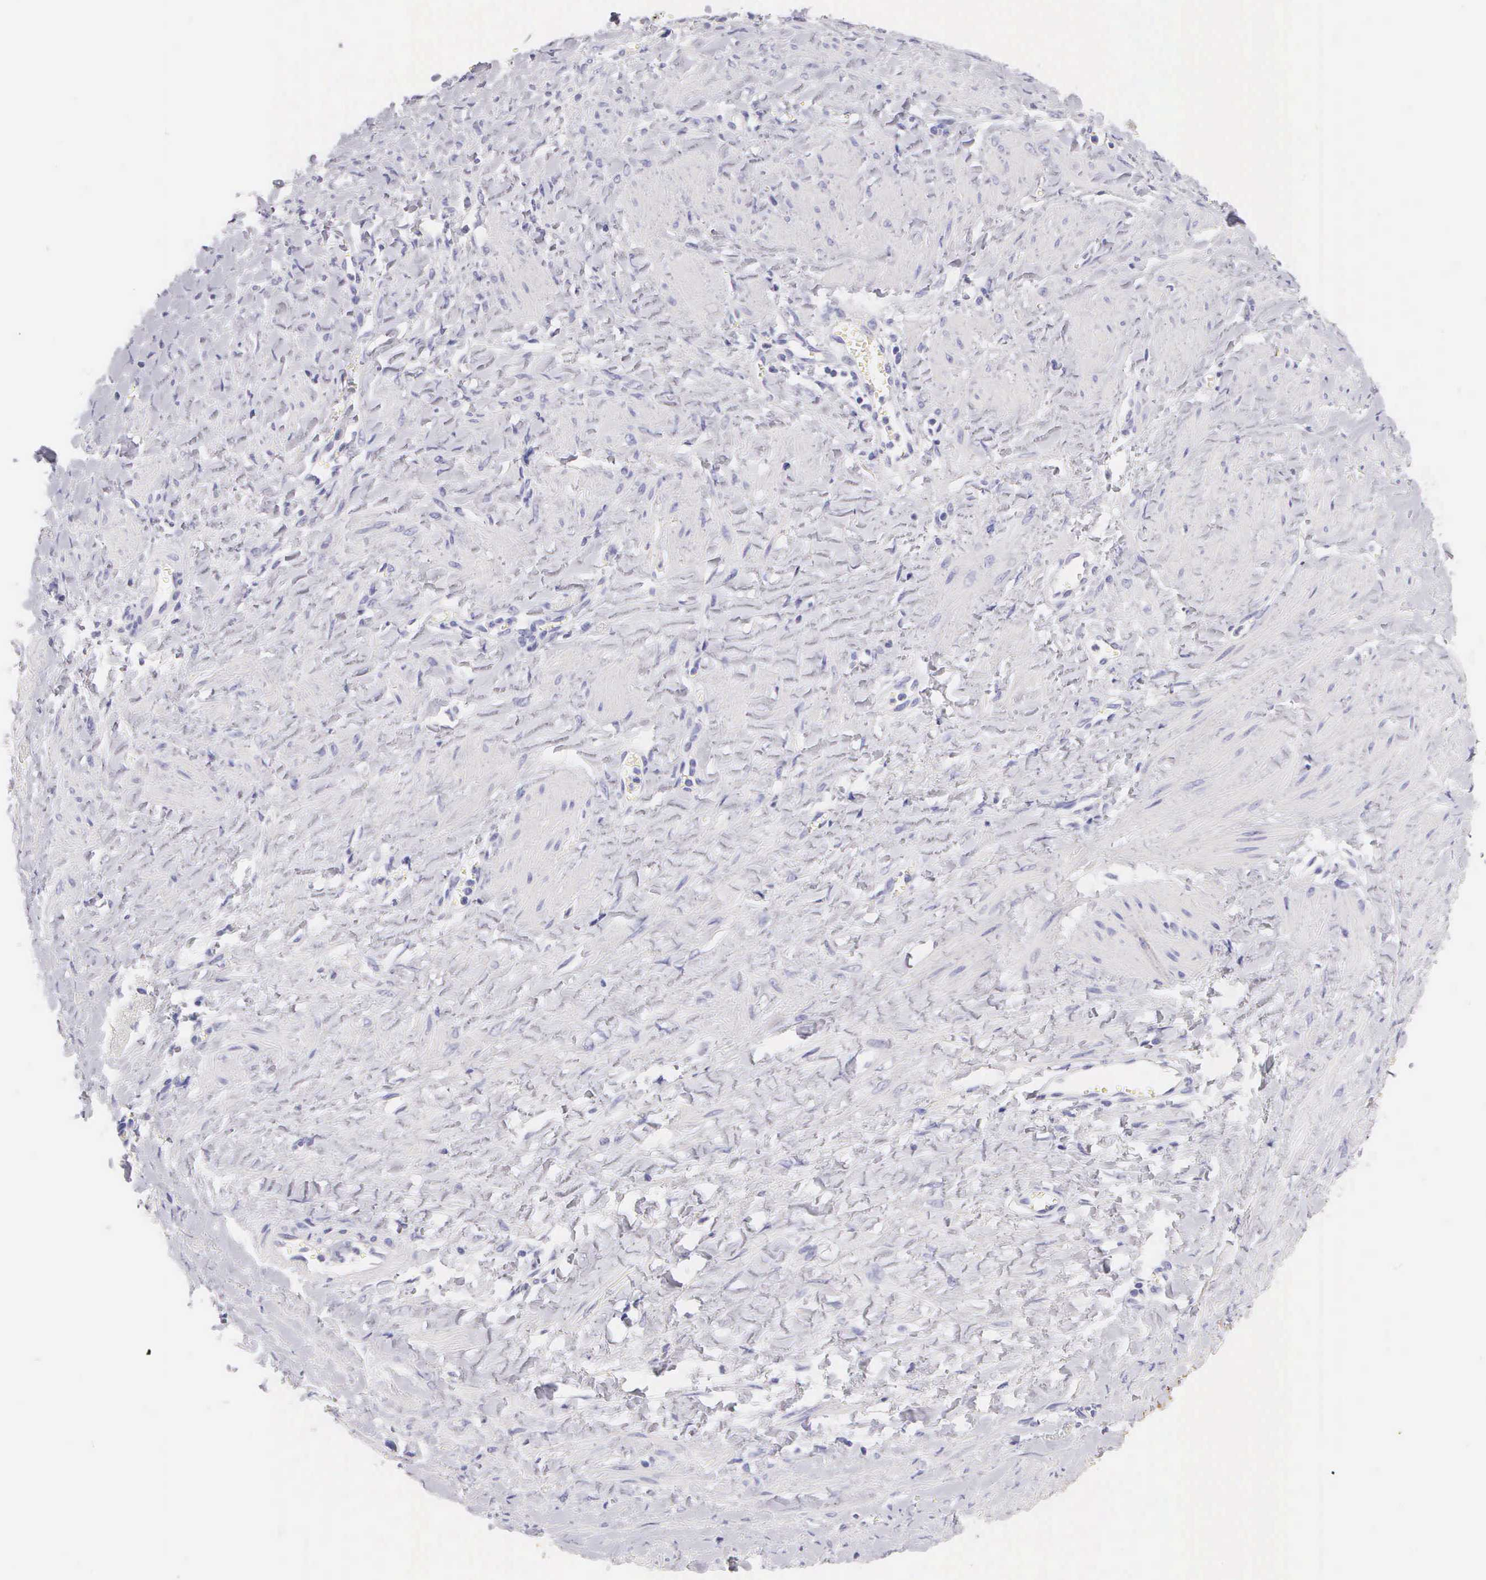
{"staining": {"intensity": "negative", "quantity": "none", "location": "none"}, "tissue": "smooth muscle", "cell_type": "Smooth muscle cells", "image_type": "normal", "snomed": [{"axis": "morphology", "description": "Normal tissue, NOS"}, {"axis": "topography", "description": "Uterus"}], "caption": "Image shows no significant protein staining in smooth muscle cells of benign smooth muscle. Nuclei are stained in blue.", "gene": "KRT17", "patient": {"sex": "female", "age": 56}}